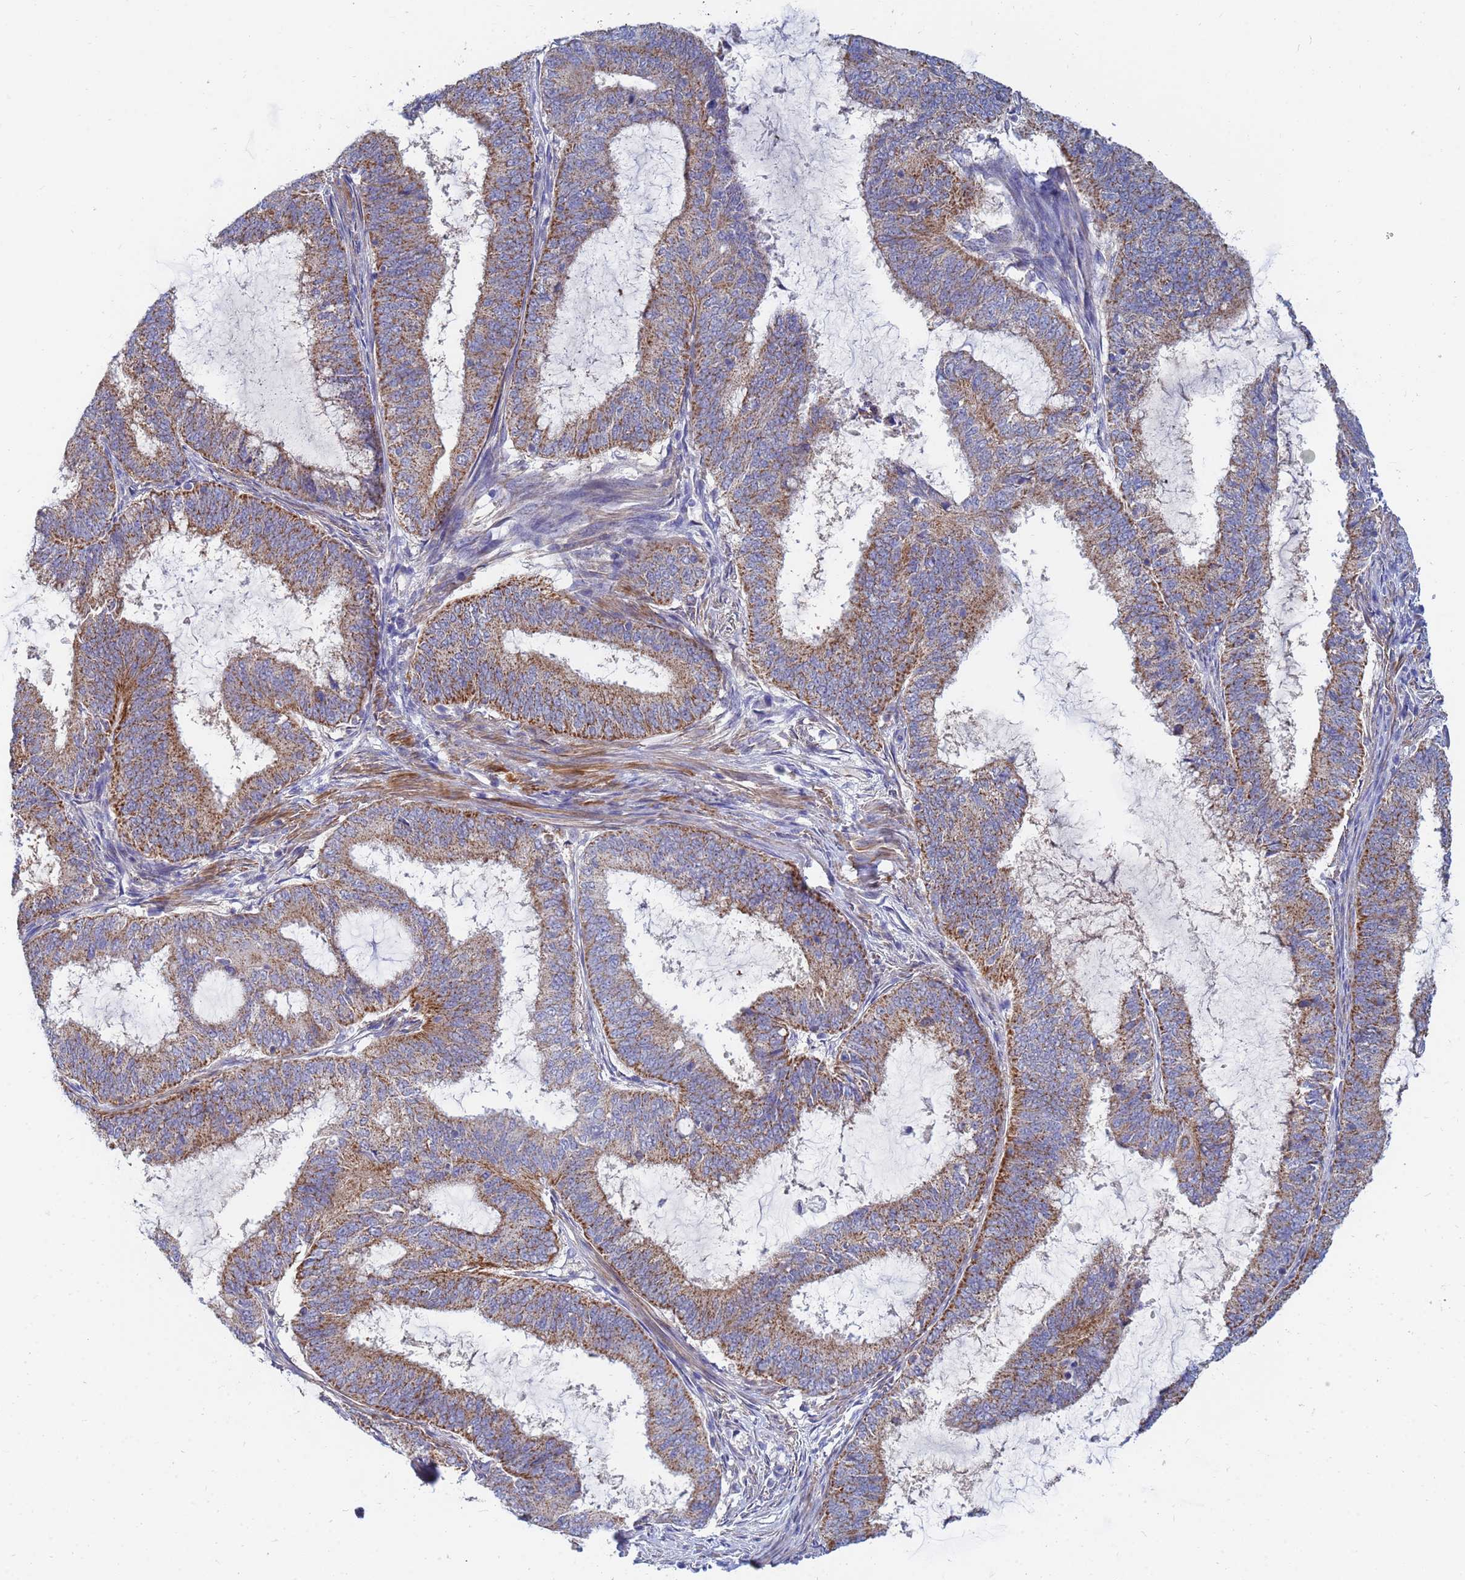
{"staining": {"intensity": "moderate", "quantity": ">75%", "location": "cytoplasmic/membranous"}, "tissue": "endometrial cancer", "cell_type": "Tumor cells", "image_type": "cancer", "snomed": [{"axis": "morphology", "description": "Adenocarcinoma, NOS"}, {"axis": "topography", "description": "Endometrium"}], "caption": "IHC histopathology image of endometrial cancer stained for a protein (brown), which reveals medium levels of moderate cytoplasmic/membranous expression in approximately >75% of tumor cells.", "gene": "SDR39U1", "patient": {"sex": "female", "age": 51}}